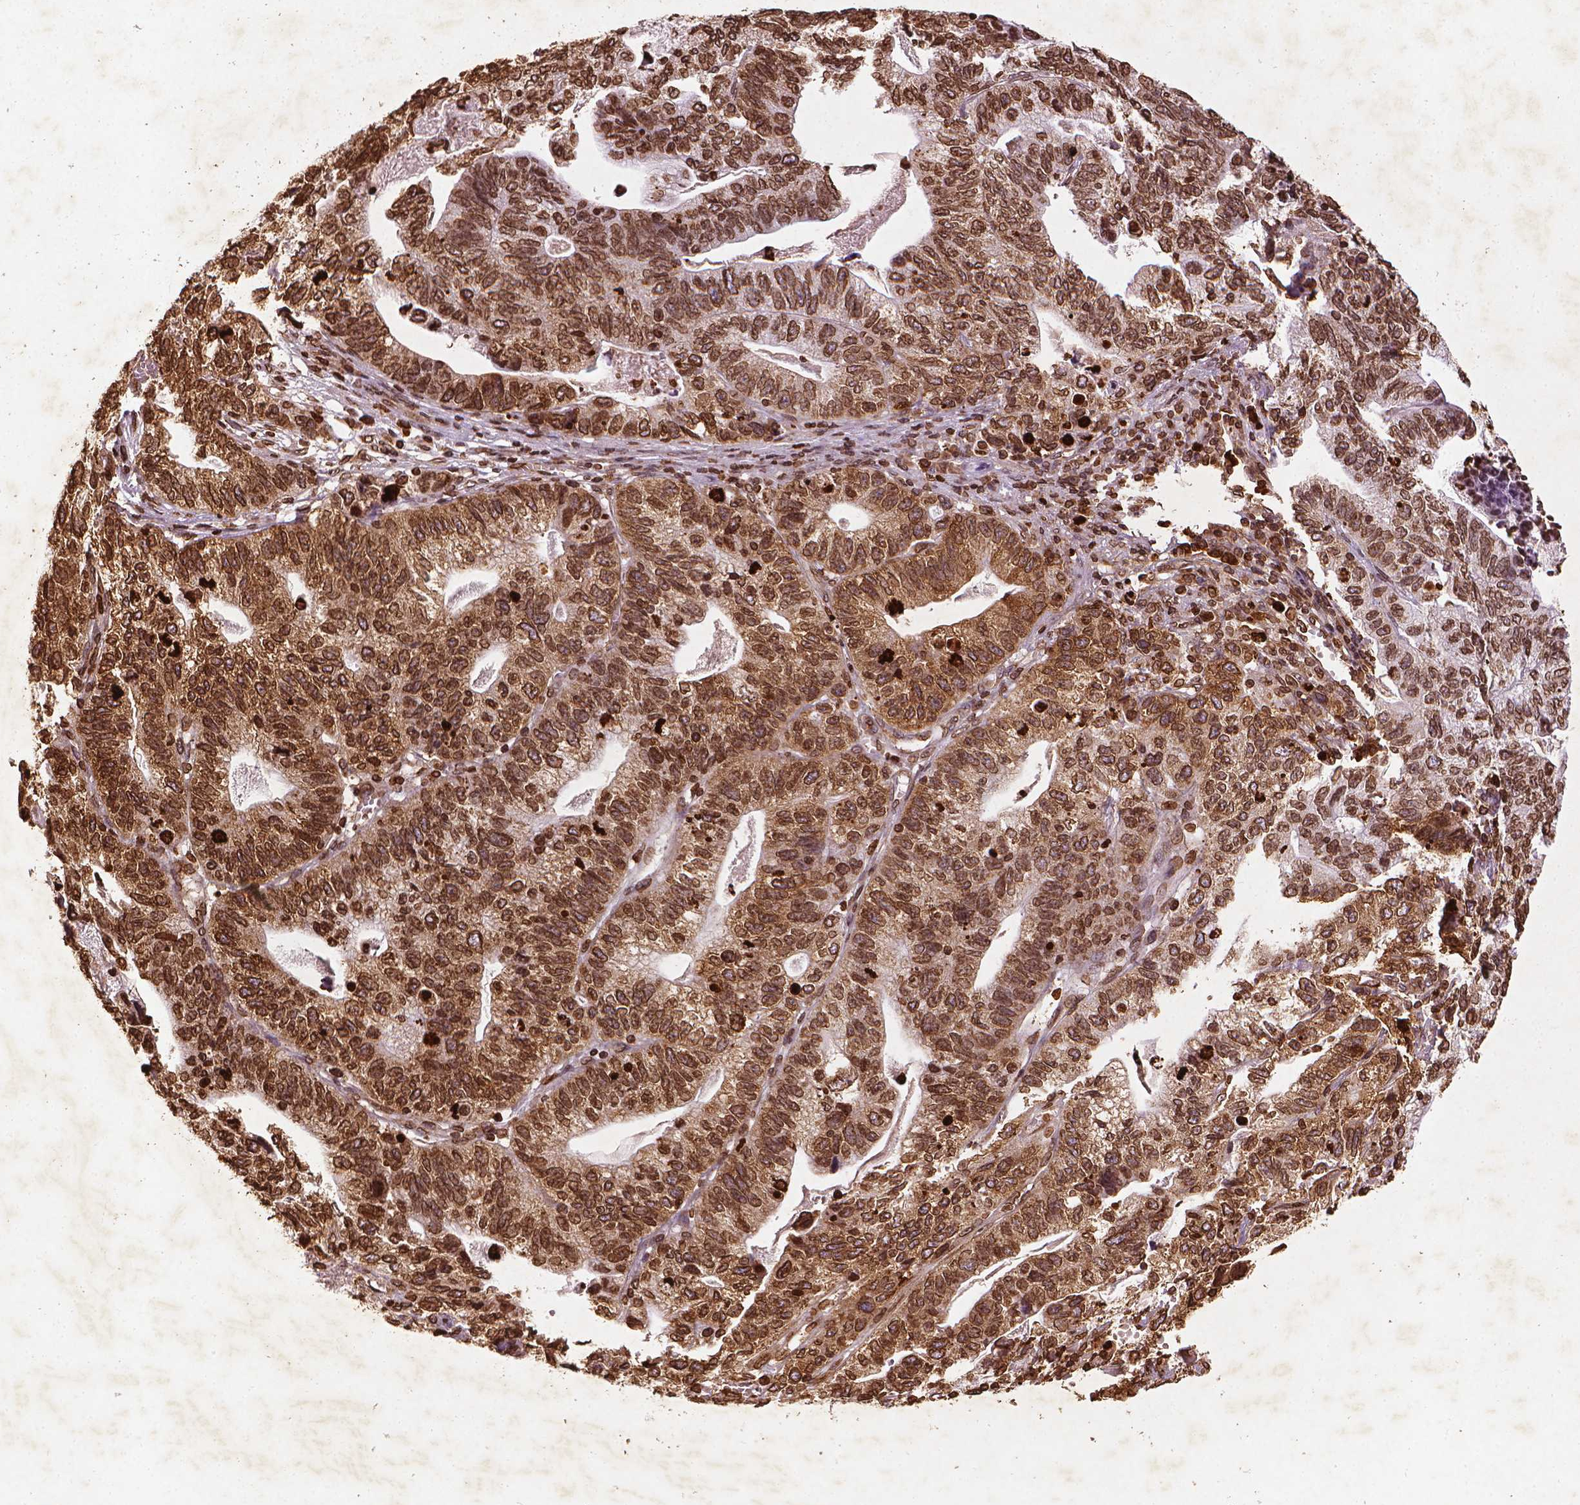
{"staining": {"intensity": "strong", "quantity": ">75%", "location": "cytoplasmic/membranous,nuclear"}, "tissue": "stomach cancer", "cell_type": "Tumor cells", "image_type": "cancer", "snomed": [{"axis": "morphology", "description": "Adenocarcinoma, NOS"}, {"axis": "topography", "description": "Stomach, upper"}], "caption": "Stomach cancer stained with a brown dye shows strong cytoplasmic/membranous and nuclear positive expression in about >75% of tumor cells.", "gene": "LMNB1", "patient": {"sex": "female", "age": 67}}